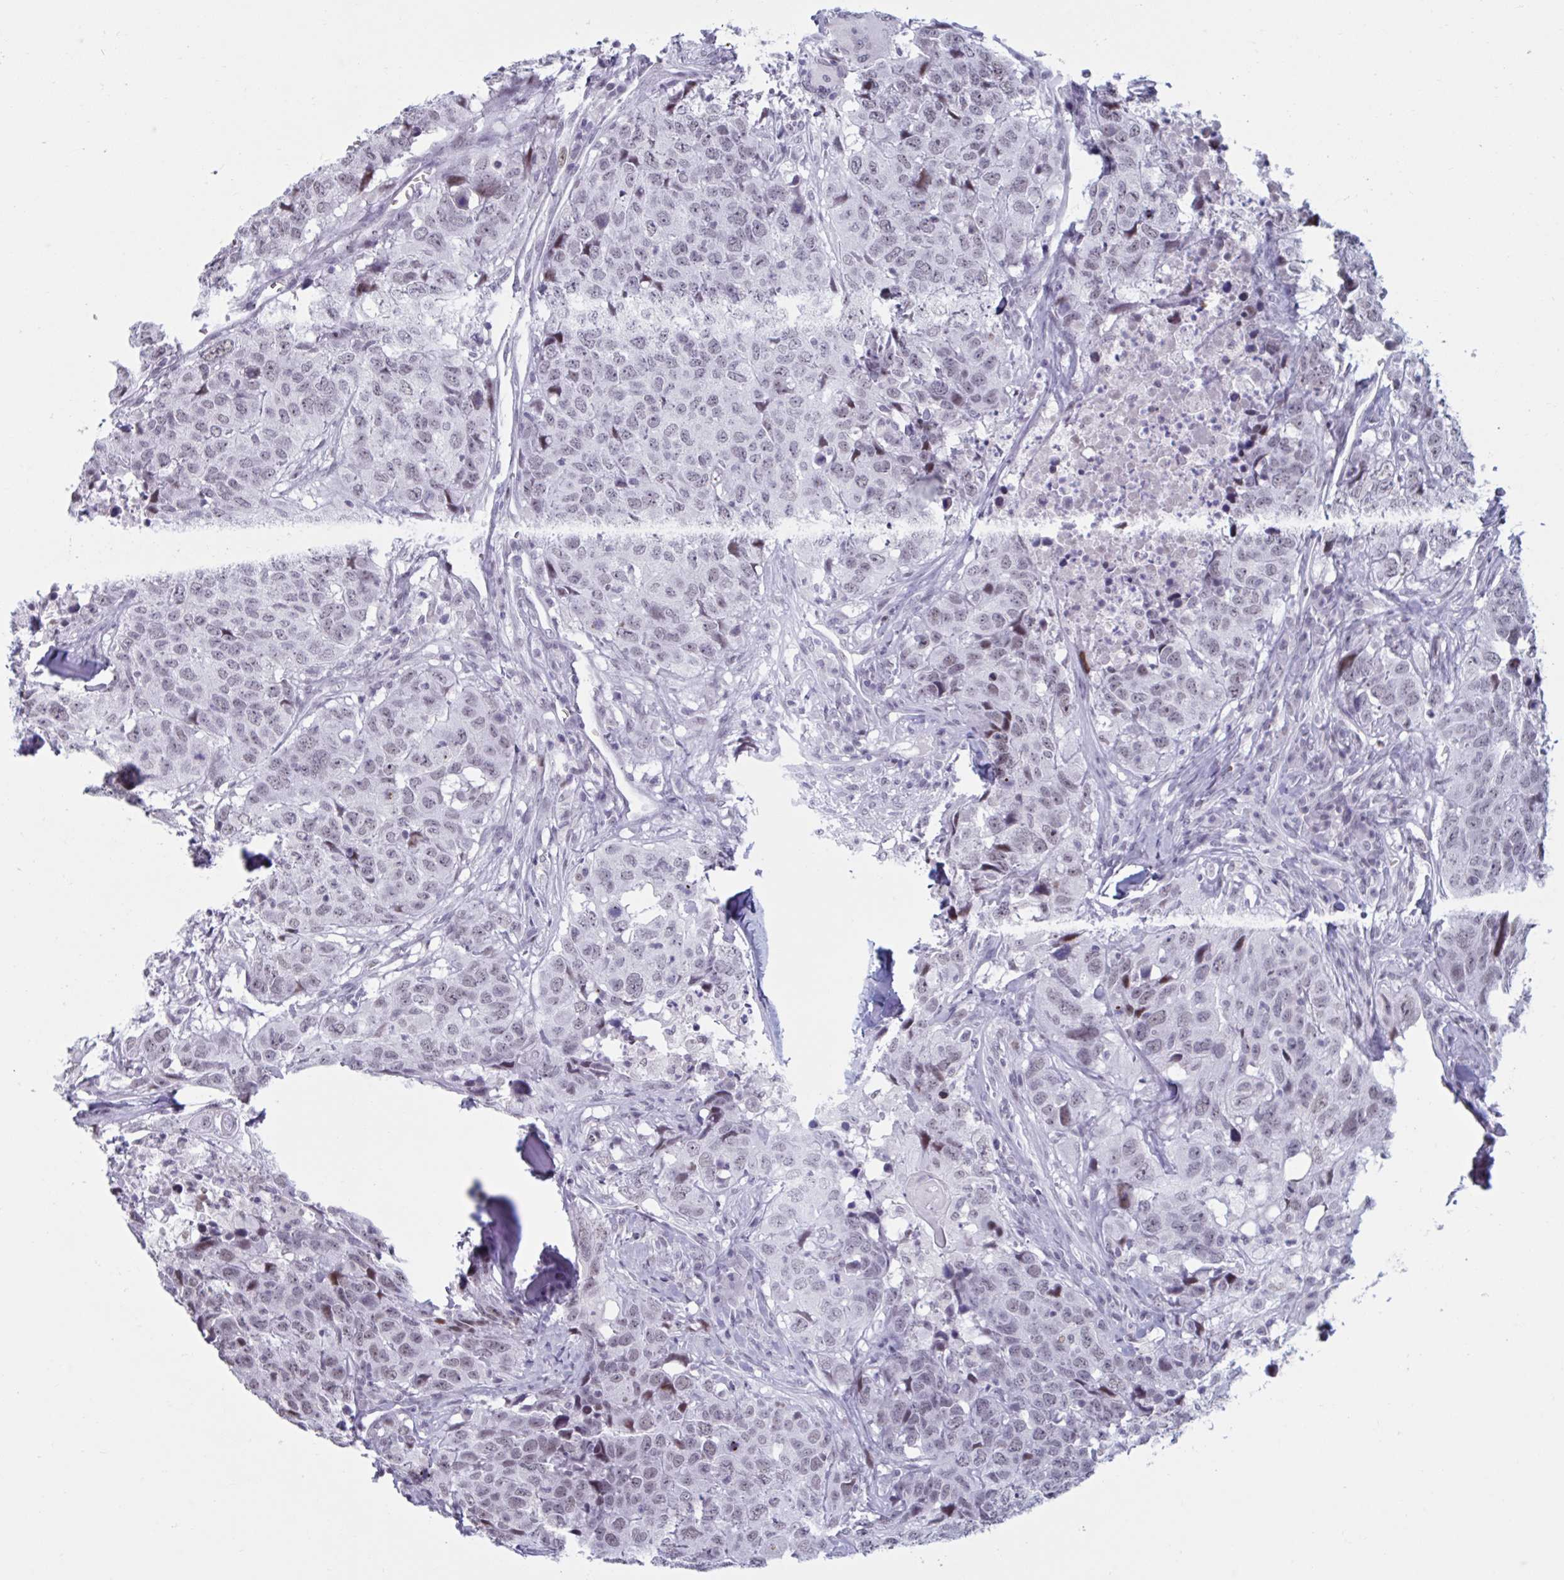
{"staining": {"intensity": "weak", "quantity": "25%-75%", "location": "nuclear"}, "tissue": "head and neck cancer", "cell_type": "Tumor cells", "image_type": "cancer", "snomed": [{"axis": "morphology", "description": "Normal tissue, NOS"}, {"axis": "morphology", "description": "Squamous cell carcinoma, NOS"}, {"axis": "topography", "description": "Skeletal muscle"}, {"axis": "topography", "description": "Vascular tissue"}, {"axis": "topography", "description": "Peripheral nerve tissue"}, {"axis": "topography", "description": "Head-Neck"}], "caption": "This is an image of immunohistochemistry (IHC) staining of head and neck cancer, which shows weak staining in the nuclear of tumor cells.", "gene": "HSD17B6", "patient": {"sex": "male", "age": 66}}